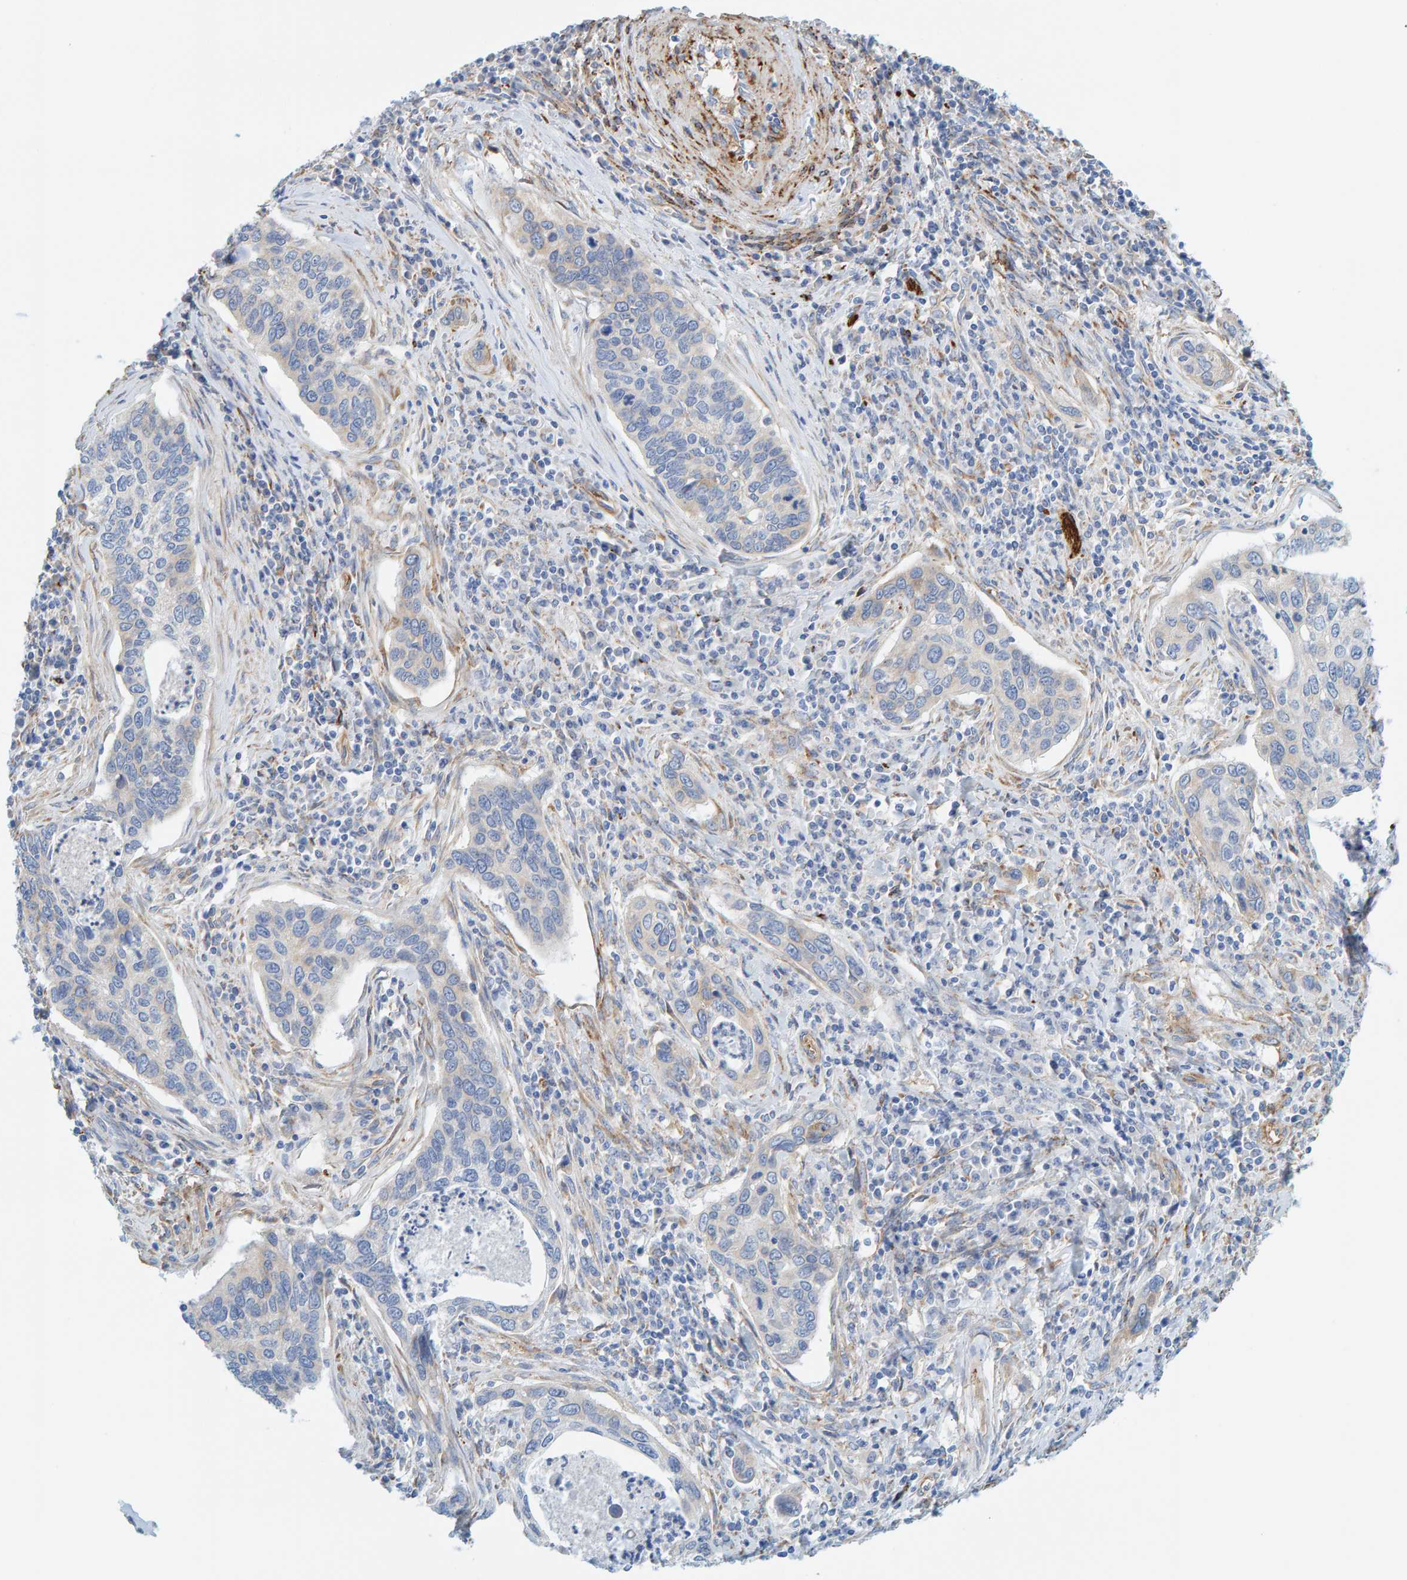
{"staining": {"intensity": "negative", "quantity": "none", "location": "none"}, "tissue": "cervical cancer", "cell_type": "Tumor cells", "image_type": "cancer", "snomed": [{"axis": "morphology", "description": "Squamous cell carcinoma, NOS"}, {"axis": "topography", "description": "Cervix"}], "caption": "Squamous cell carcinoma (cervical) was stained to show a protein in brown. There is no significant expression in tumor cells.", "gene": "MAP1B", "patient": {"sex": "female", "age": 53}}